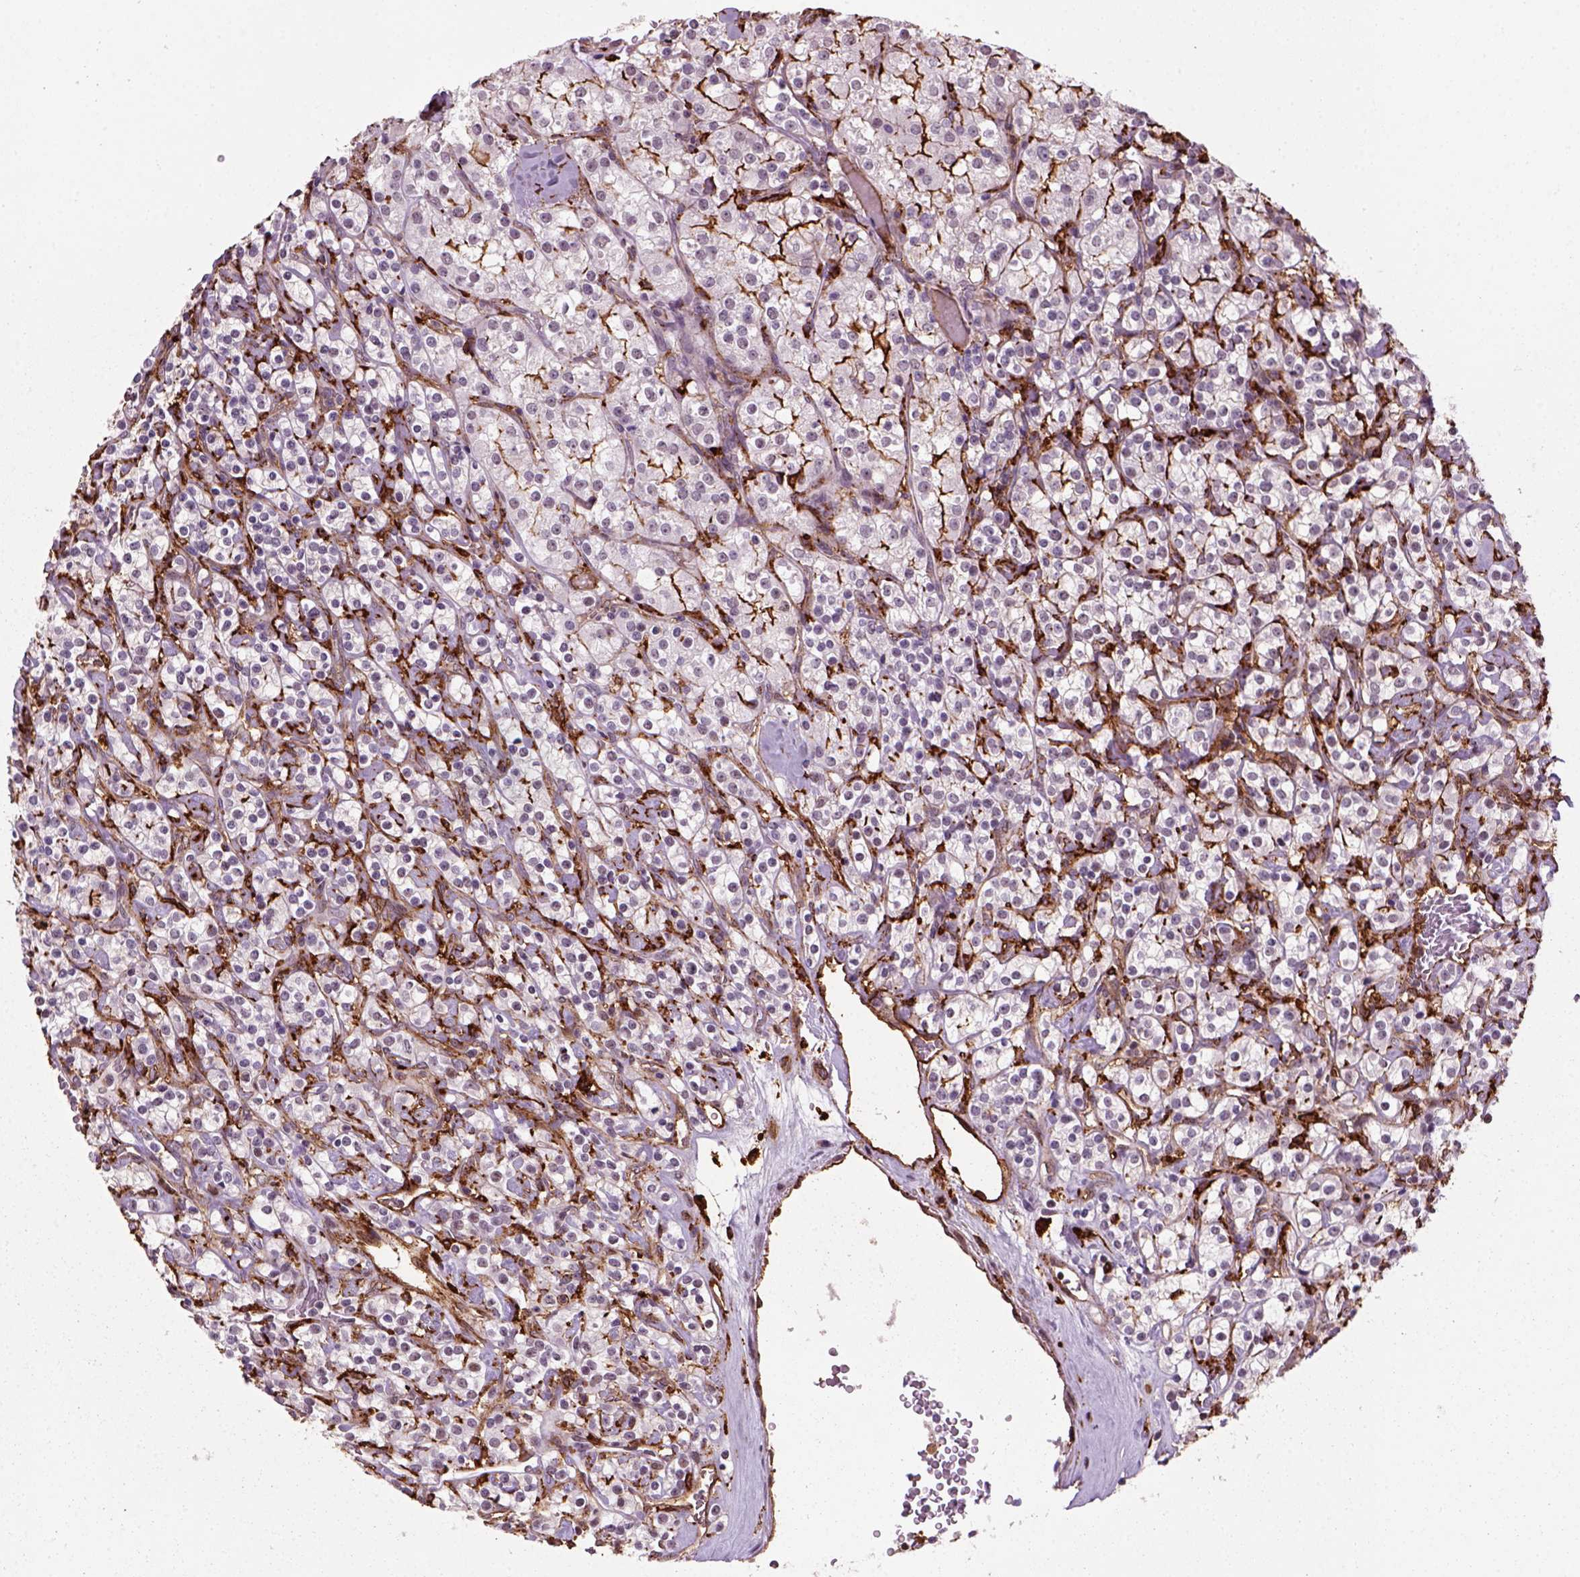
{"staining": {"intensity": "strong", "quantity": "<25%", "location": "cytoplasmic/membranous"}, "tissue": "renal cancer", "cell_type": "Tumor cells", "image_type": "cancer", "snomed": [{"axis": "morphology", "description": "Adenocarcinoma, NOS"}, {"axis": "topography", "description": "Kidney"}], "caption": "Renal cancer tissue exhibits strong cytoplasmic/membranous staining in about <25% of tumor cells, visualized by immunohistochemistry. (Brightfield microscopy of DAB IHC at high magnification).", "gene": "MARCKS", "patient": {"sex": "male", "age": 77}}